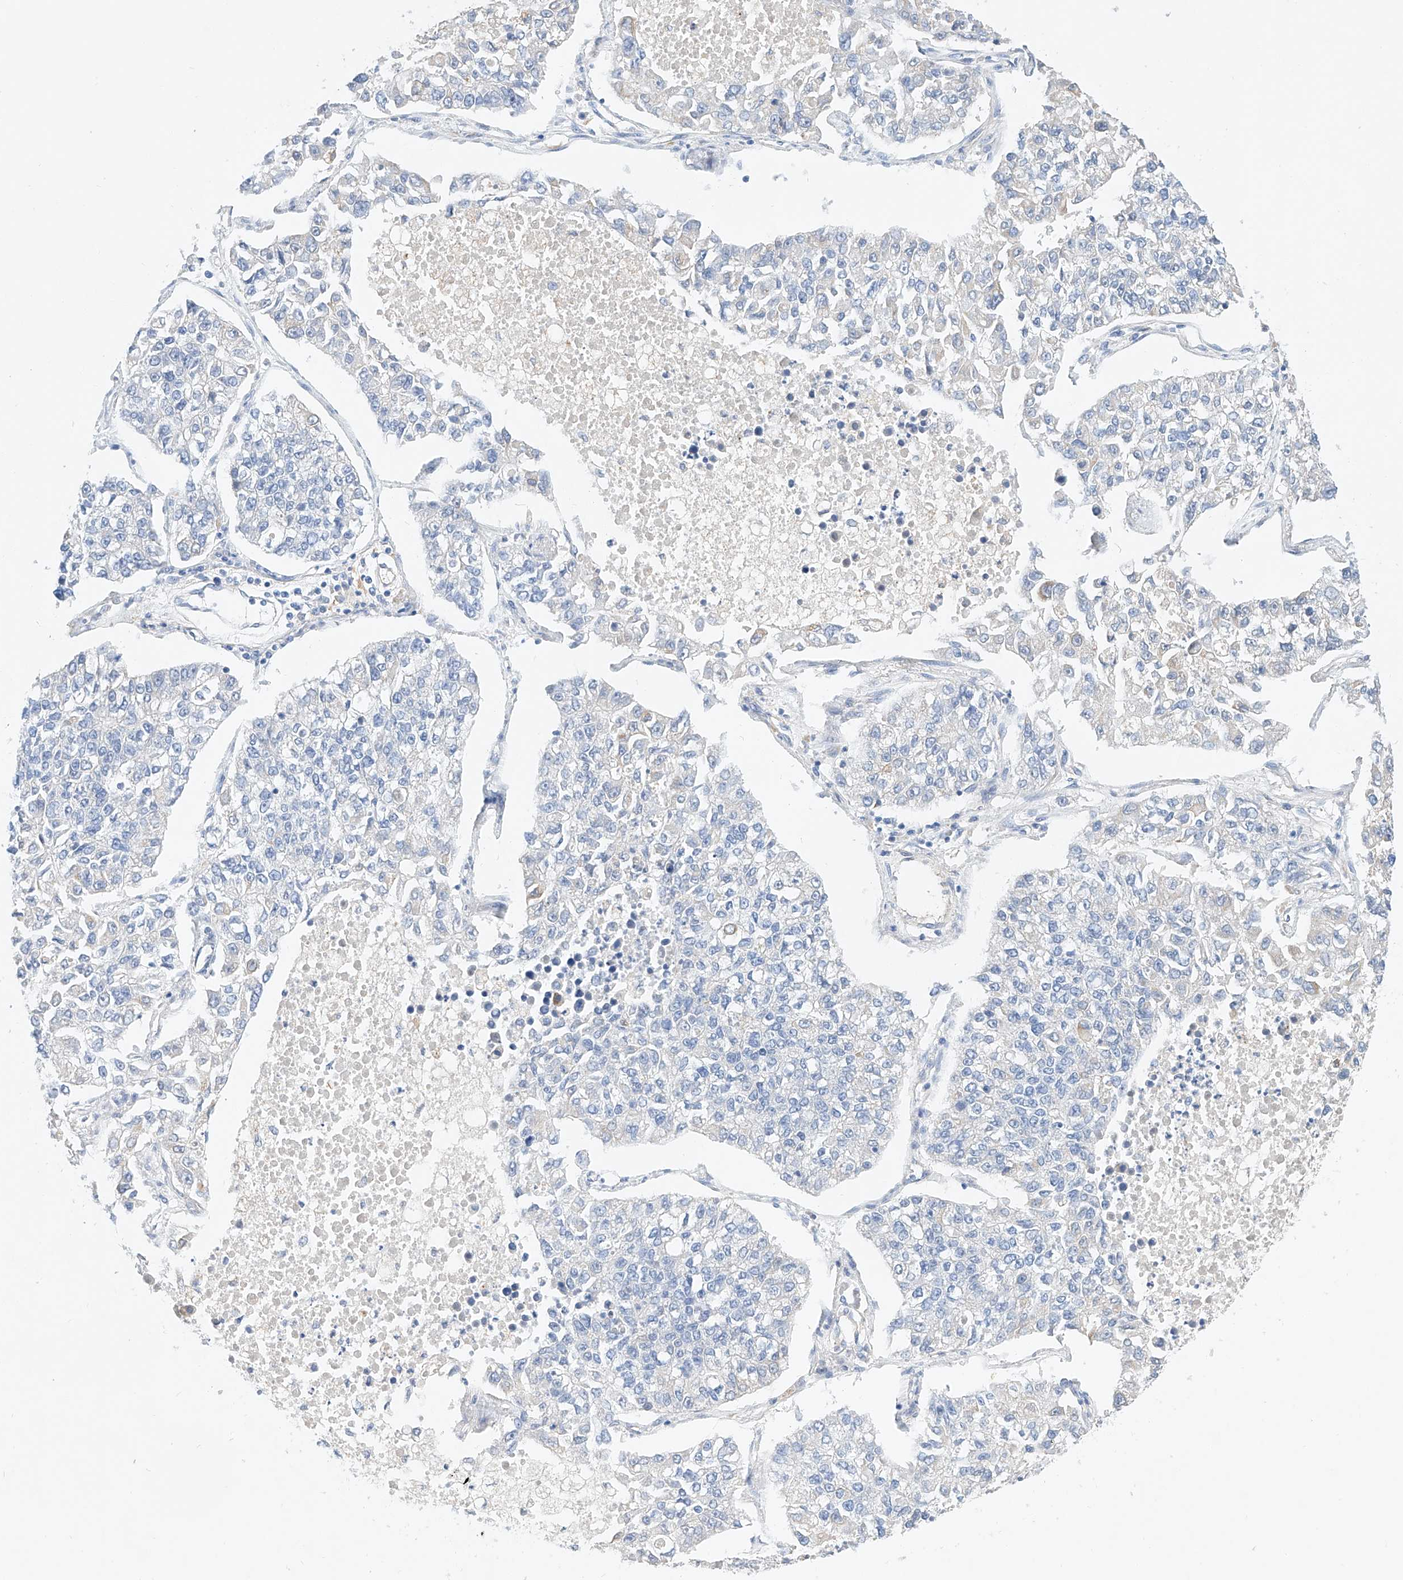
{"staining": {"intensity": "negative", "quantity": "none", "location": "none"}, "tissue": "lung cancer", "cell_type": "Tumor cells", "image_type": "cancer", "snomed": [{"axis": "morphology", "description": "Adenocarcinoma, NOS"}, {"axis": "topography", "description": "Lung"}], "caption": "There is no significant expression in tumor cells of adenocarcinoma (lung). (Stains: DAB IHC with hematoxylin counter stain, Microscopy: brightfield microscopy at high magnification).", "gene": "SBSPON", "patient": {"sex": "male", "age": 49}}